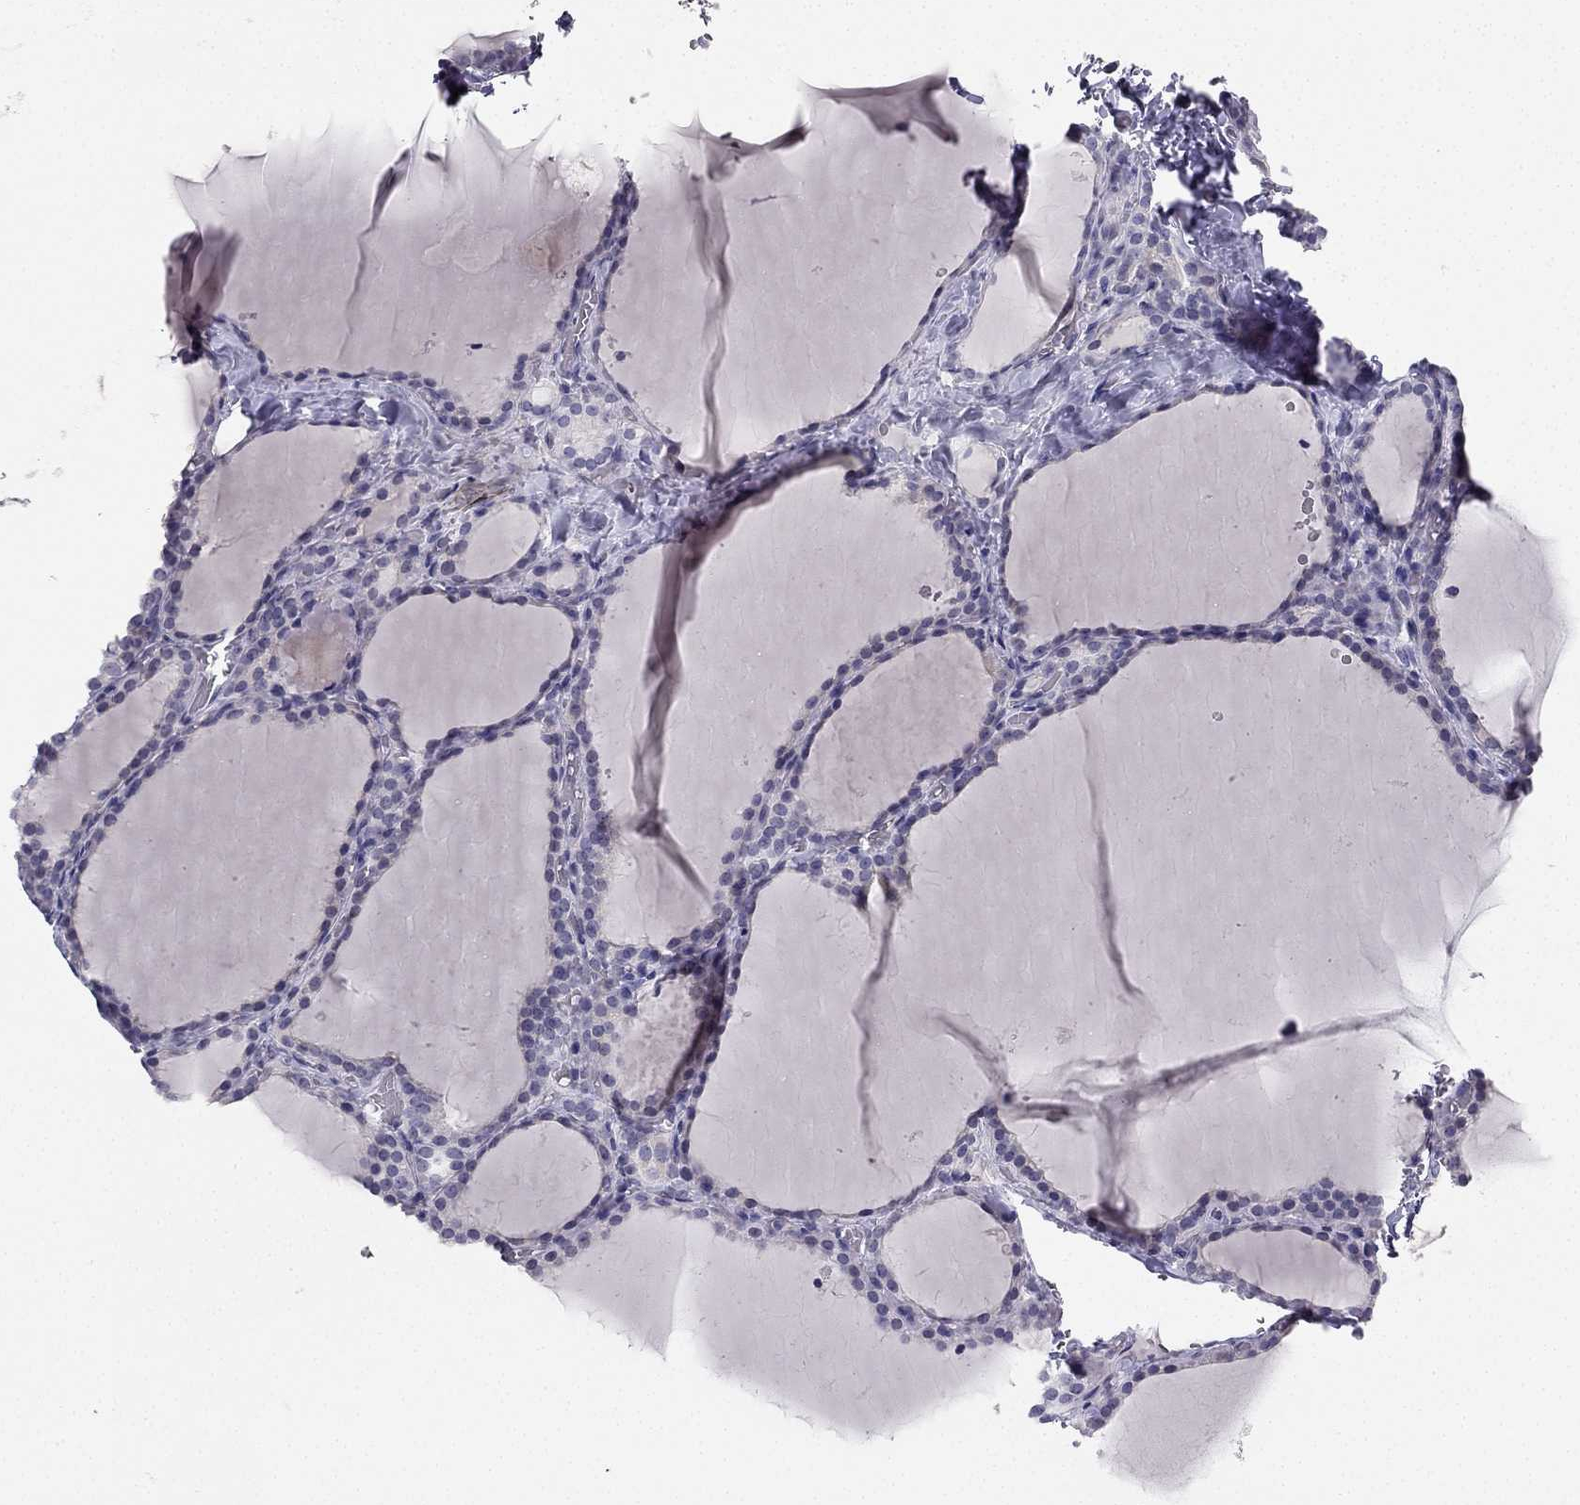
{"staining": {"intensity": "negative", "quantity": "none", "location": "none"}, "tissue": "thyroid gland", "cell_type": "Glandular cells", "image_type": "normal", "snomed": [{"axis": "morphology", "description": "Normal tissue, NOS"}, {"axis": "topography", "description": "Thyroid gland"}], "caption": "Immunohistochemical staining of benign thyroid gland reveals no significant positivity in glandular cells. (Immunohistochemistry, brightfield microscopy, high magnification).", "gene": "CALB2", "patient": {"sex": "female", "age": 22}}